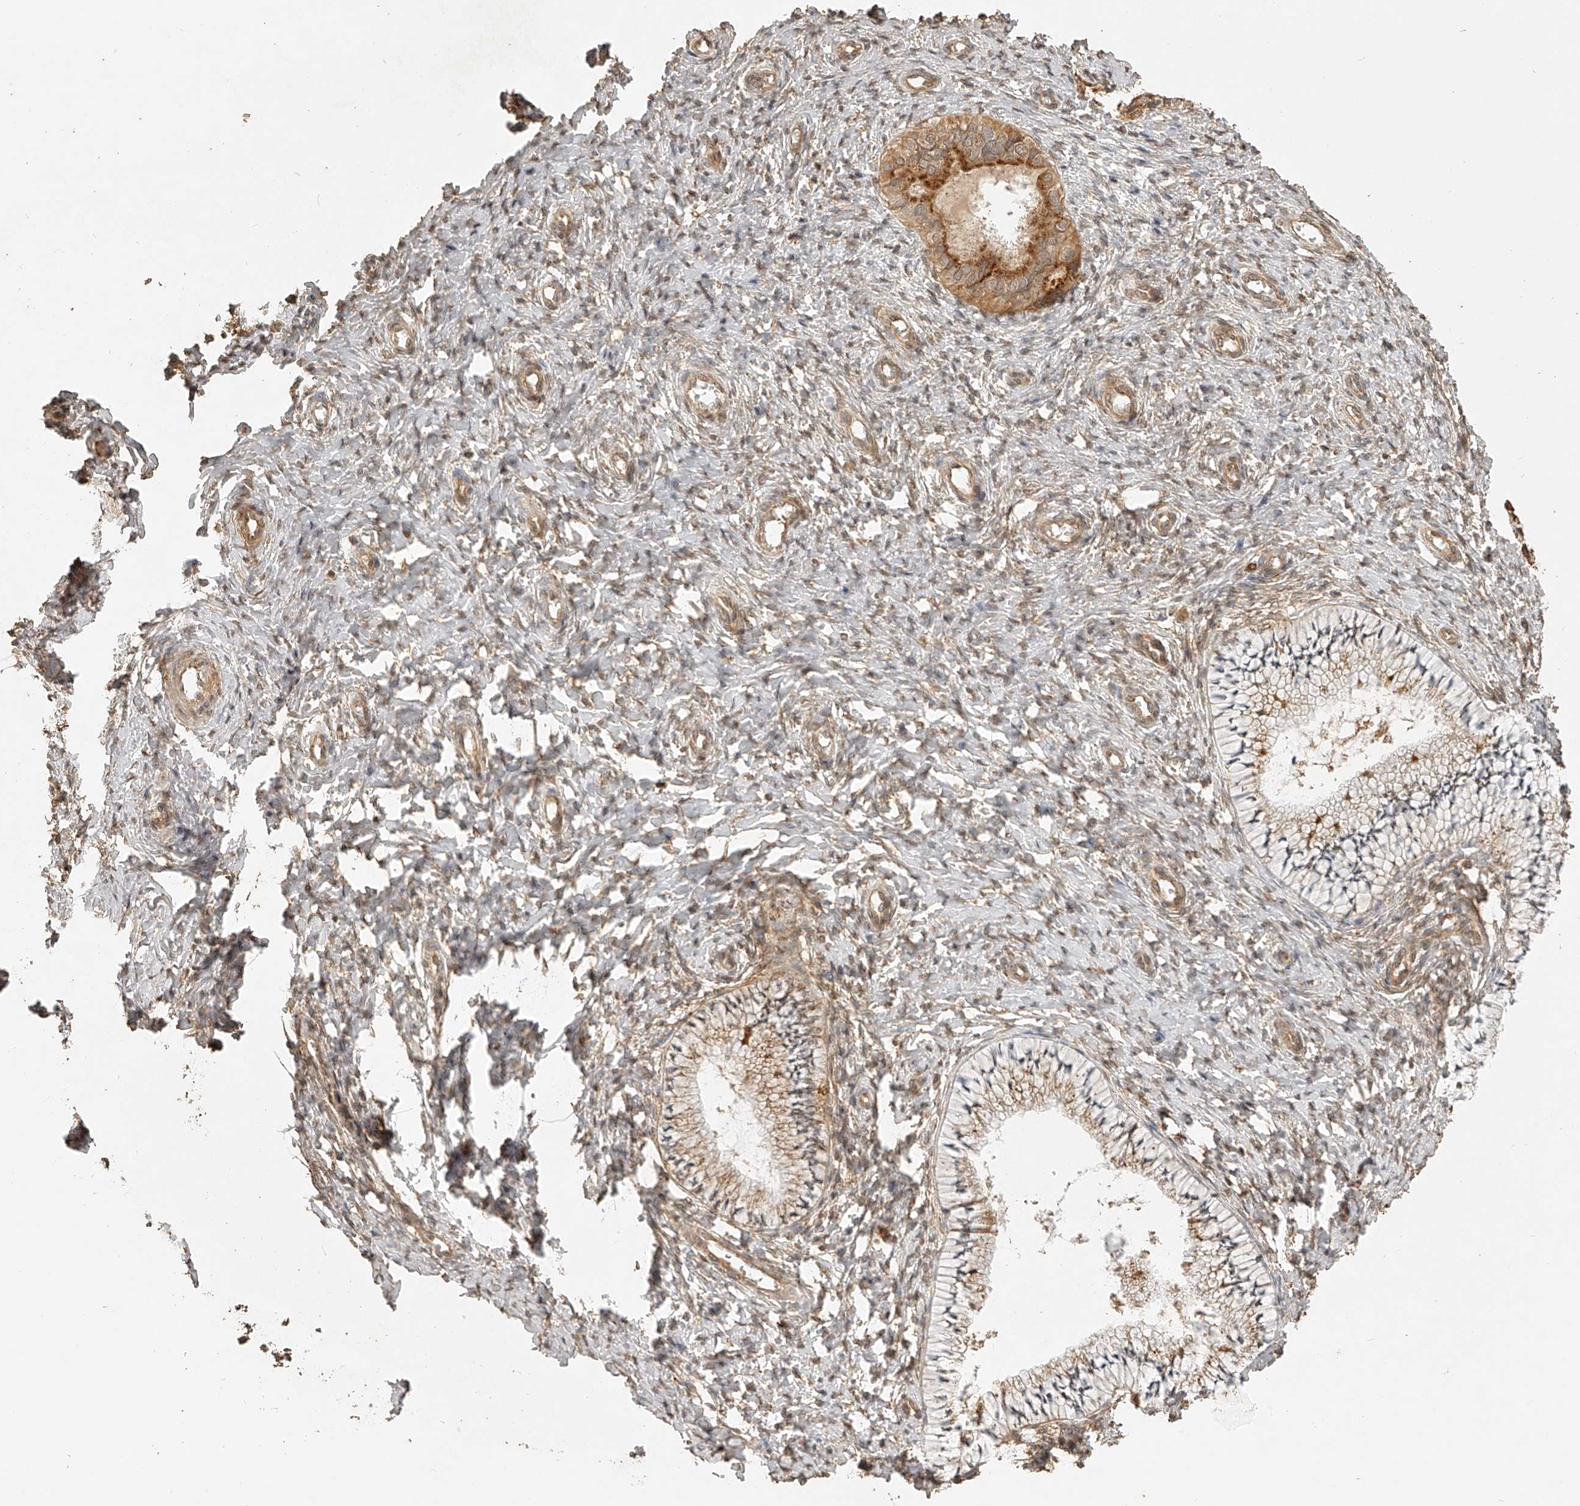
{"staining": {"intensity": "moderate", "quantity": ">75%", "location": "cytoplasmic/membranous"}, "tissue": "cervix", "cell_type": "Glandular cells", "image_type": "normal", "snomed": [{"axis": "morphology", "description": "Normal tissue, NOS"}, {"axis": "topography", "description": "Cervix"}], "caption": "Unremarkable cervix demonstrates moderate cytoplasmic/membranous staining in about >75% of glandular cells, visualized by immunohistochemistry.", "gene": "BCL2L11", "patient": {"sex": "female", "age": 36}}